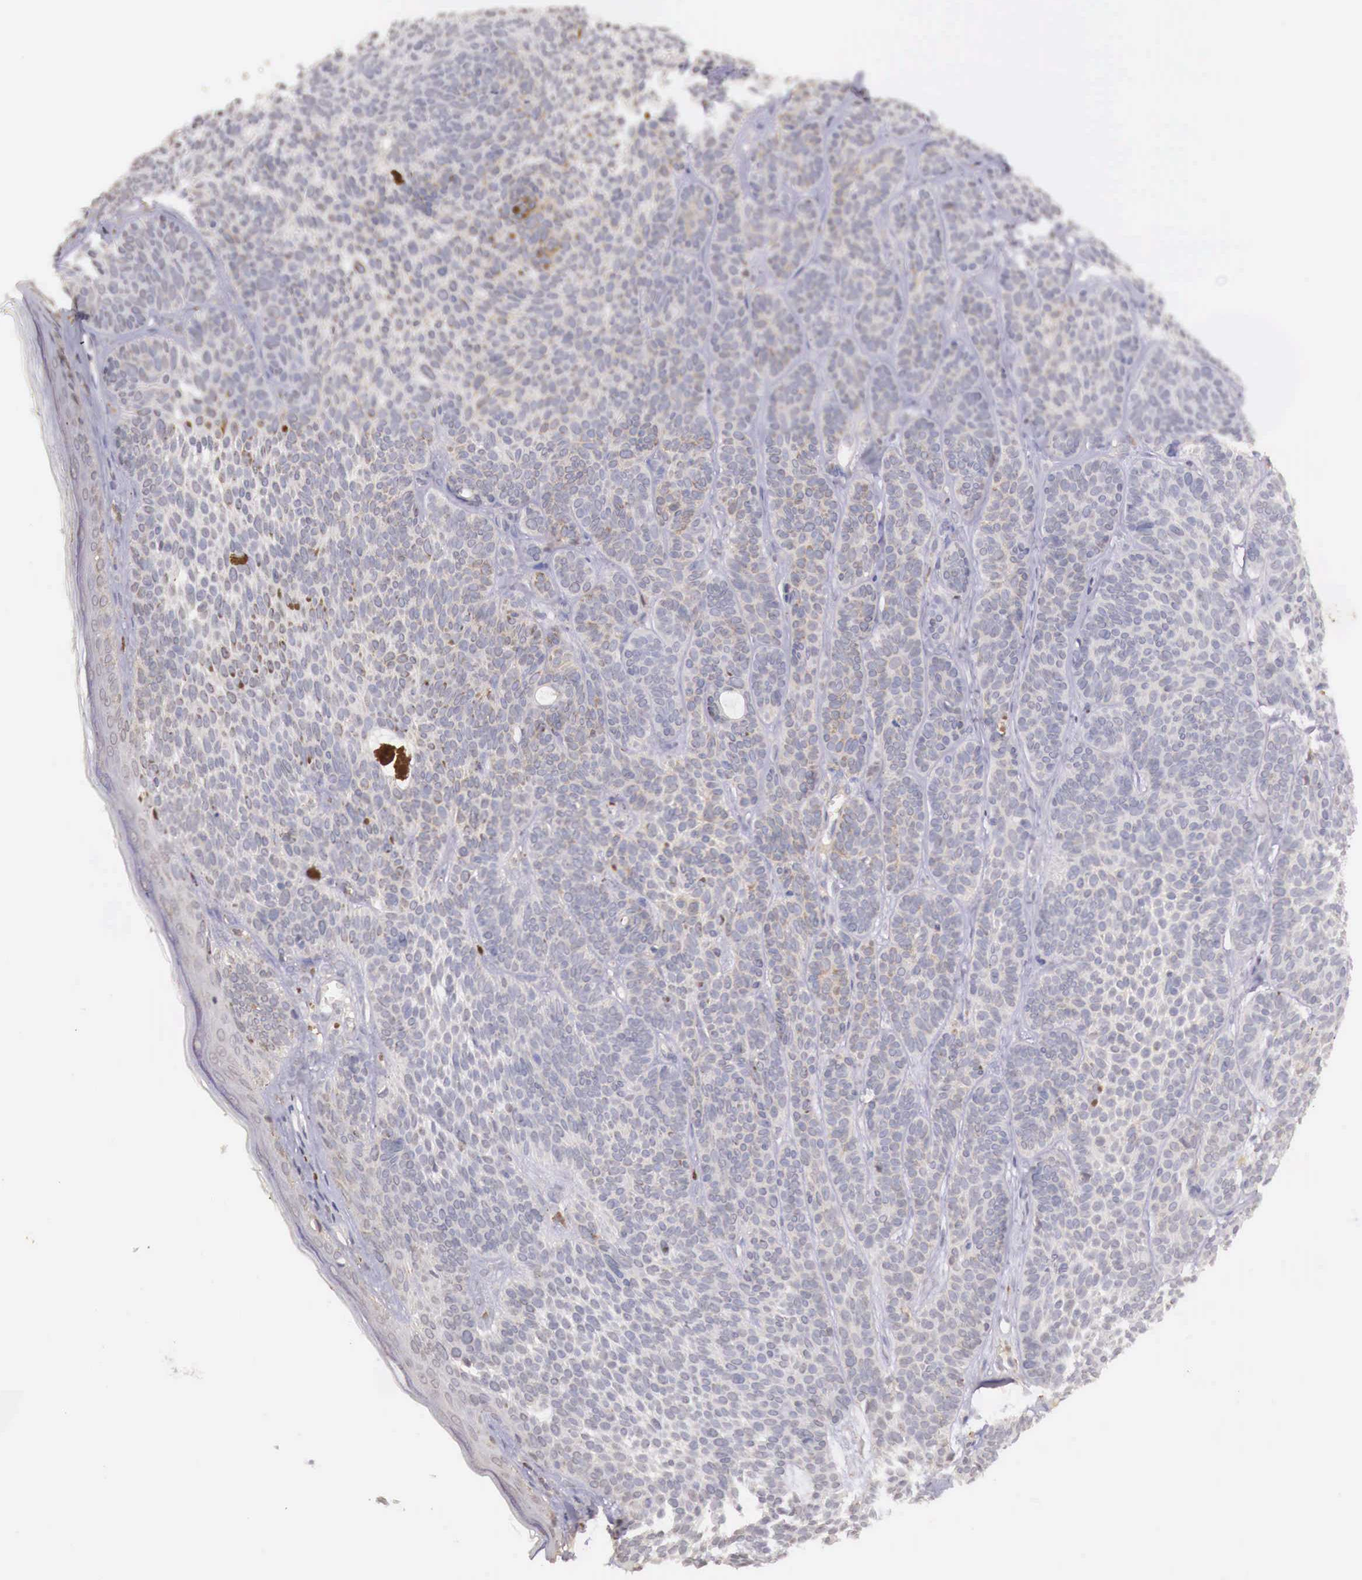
{"staining": {"intensity": "weak", "quantity": "<25%", "location": "cytoplasmic/membranous"}, "tissue": "skin cancer", "cell_type": "Tumor cells", "image_type": "cancer", "snomed": [{"axis": "morphology", "description": "Basal cell carcinoma"}, {"axis": "topography", "description": "Skin"}], "caption": "There is no significant staining in tumor cells of skin cancer (basal cell carcinoma).", "gene": "CHRDL1", "patient": {"sex": "female", "age": 62}}